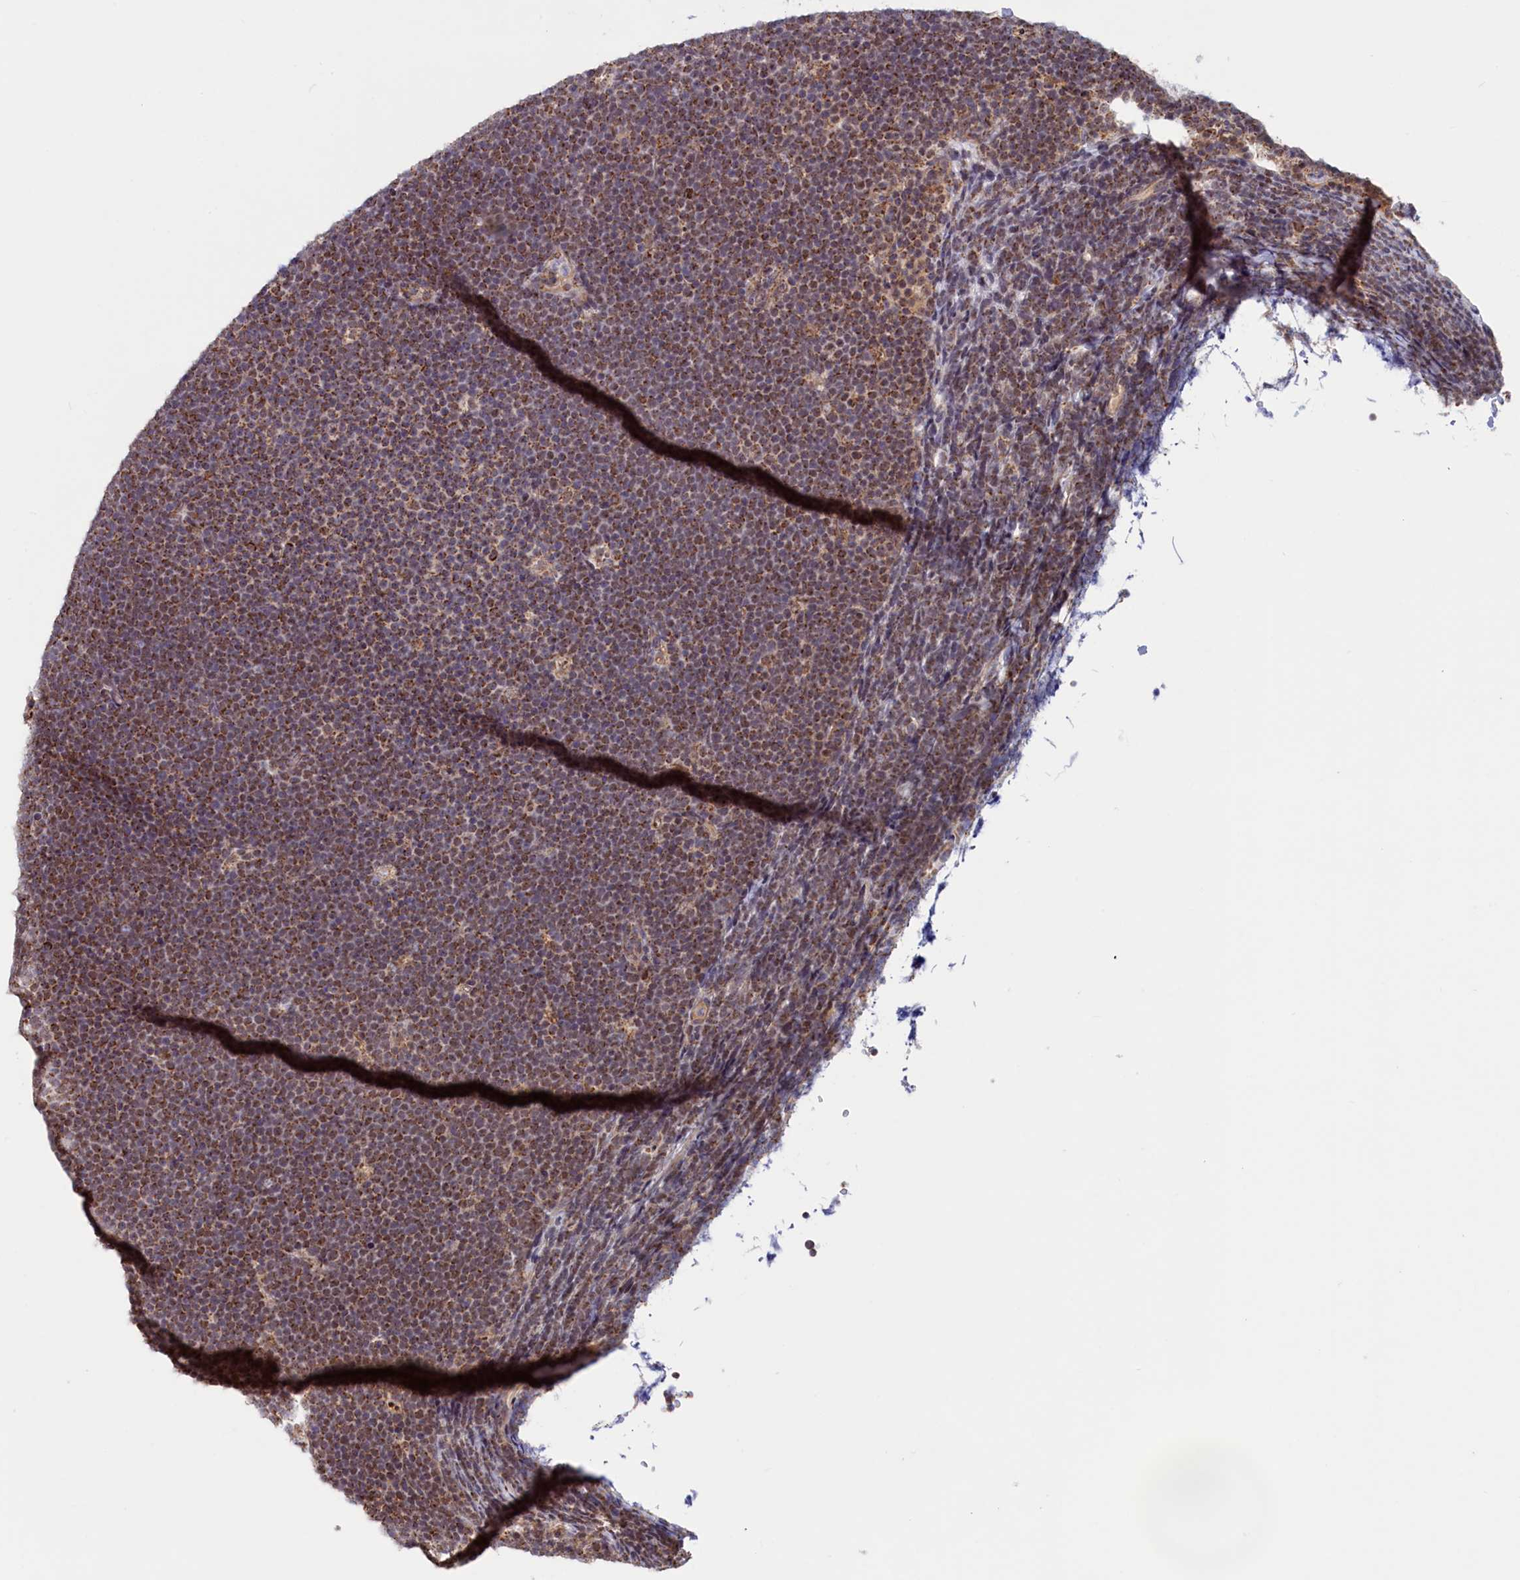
{"staining": {"intensity": "moderate", "quantity": ">75%", "location": "cytoplasmic/membranous"}, "tissue": "lymphoma", "cell_type": "Tumor cells", "image_type": "cancer", "snomed": [{"axis": "morphology", "description": "Malignant lymphoma, non-Hodgkin's type, High grade"}, {"axis": "topography", "description": "Lymph node"}], "caption": "Immunohistochemistry (IHC) staining of high-grade malignant lymphoma, non-Hodgkin's type, which exhibits medium levels of moderate cytoplasmic/membranous positivity in approximately >75% of tumor cells indicating moderate cytoplasmic/membranous protein expression. The staining was performed using DAB (3,3'-diaminobenzidine) (brown) for protein detection and nuclei were counterstained in hematoxylin (blue).", "gene": "DUS3L", "patient": {"sex": "male", "age": 13}}